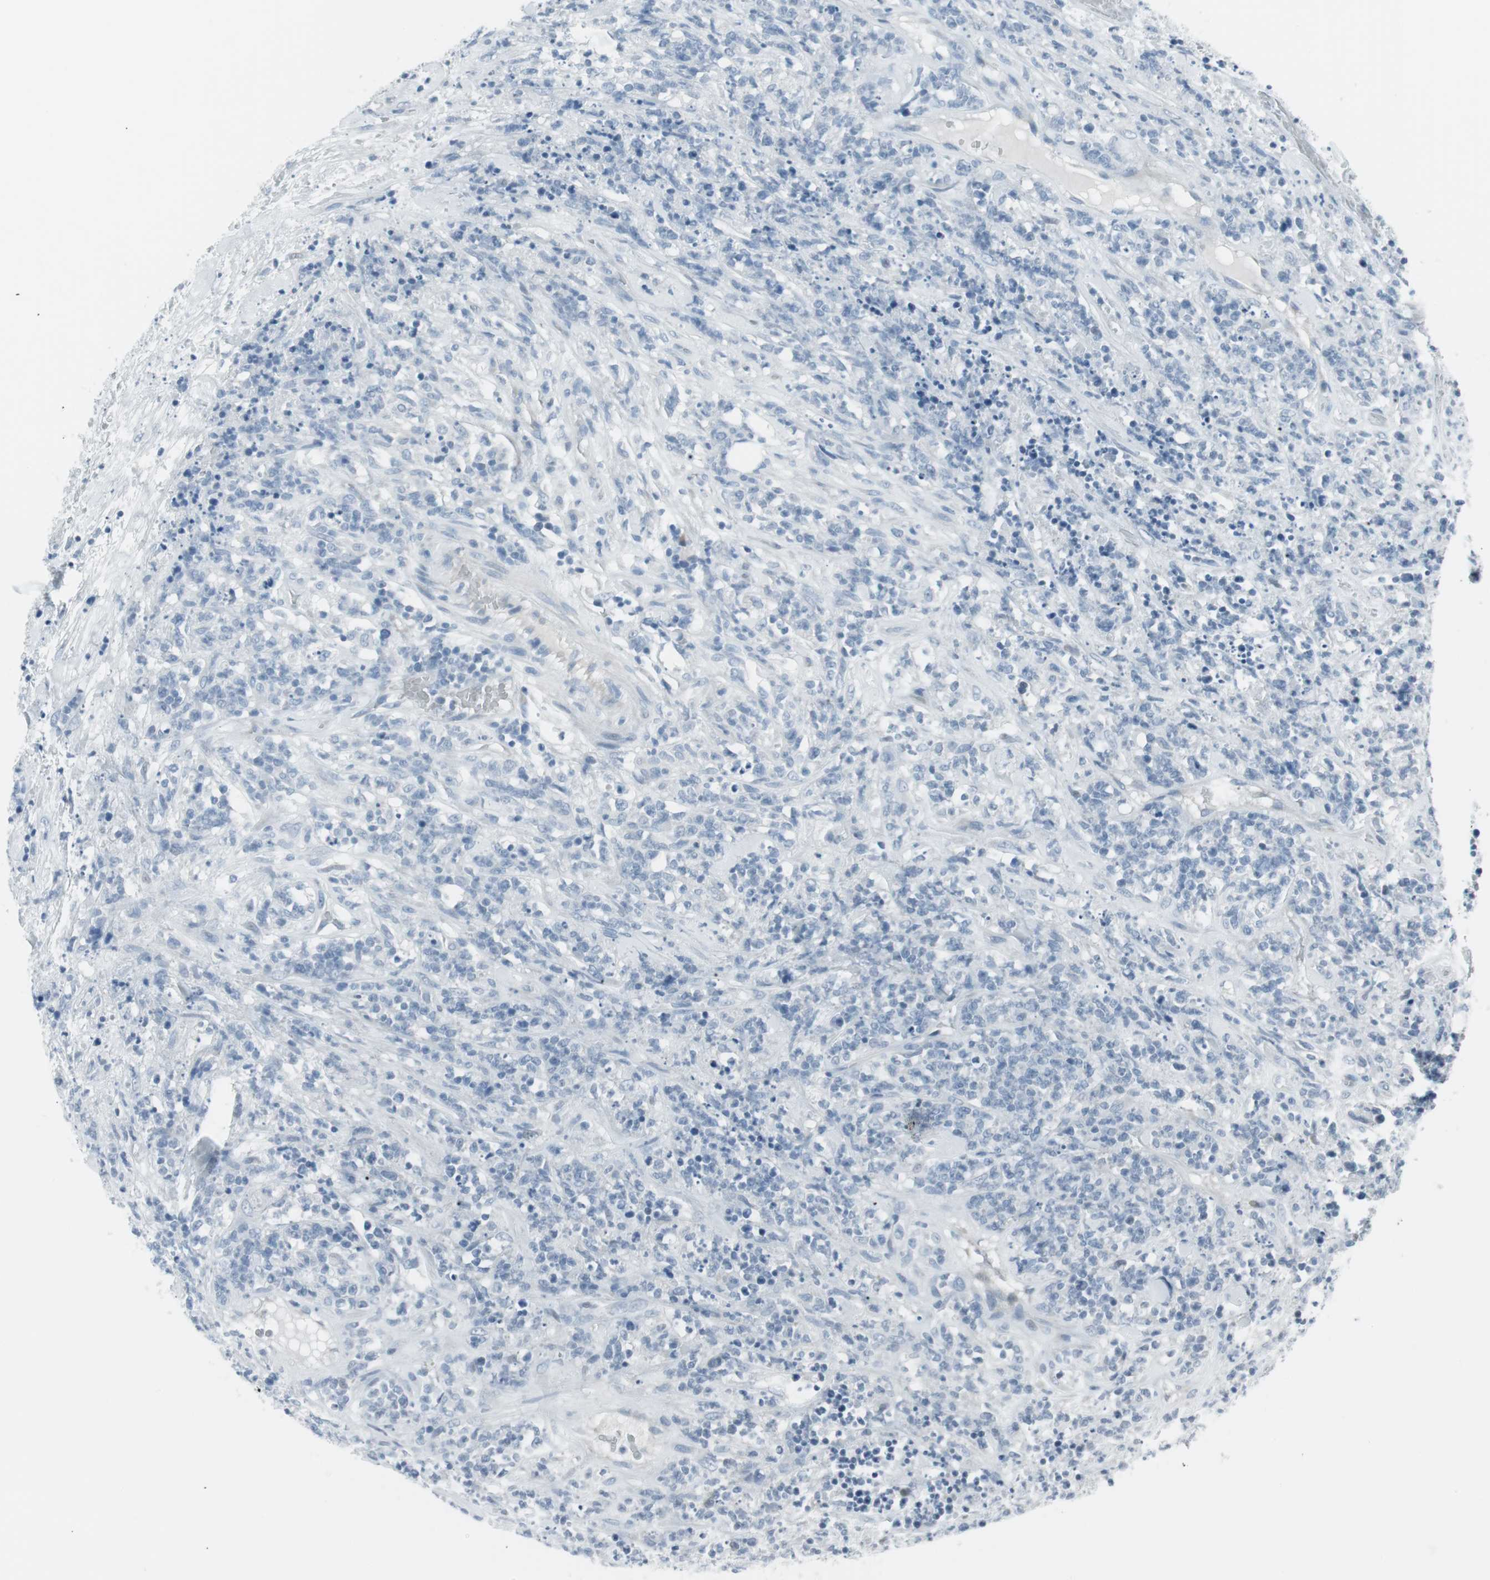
{"staining": {"intensity": "negative", "quantity": "none", "location": "none"}, "tissue": "lymphoma", "cell_type": "Tumor cells", "image_type": "cancer", "snomed": [{"axis": "morphology", "description": "Malignant lymphoma, non-Hodgkin's type, High grade"}, {"axis": "topography", "description": "Soft tissue"}], "caption": "Protein analysis of malignant lymphoma, non-Hodgkin's type (high-grade) displays no significant staining in tumor cells.", "gene": "AGR2", "patient": {"sex": "male", "age": 18}}